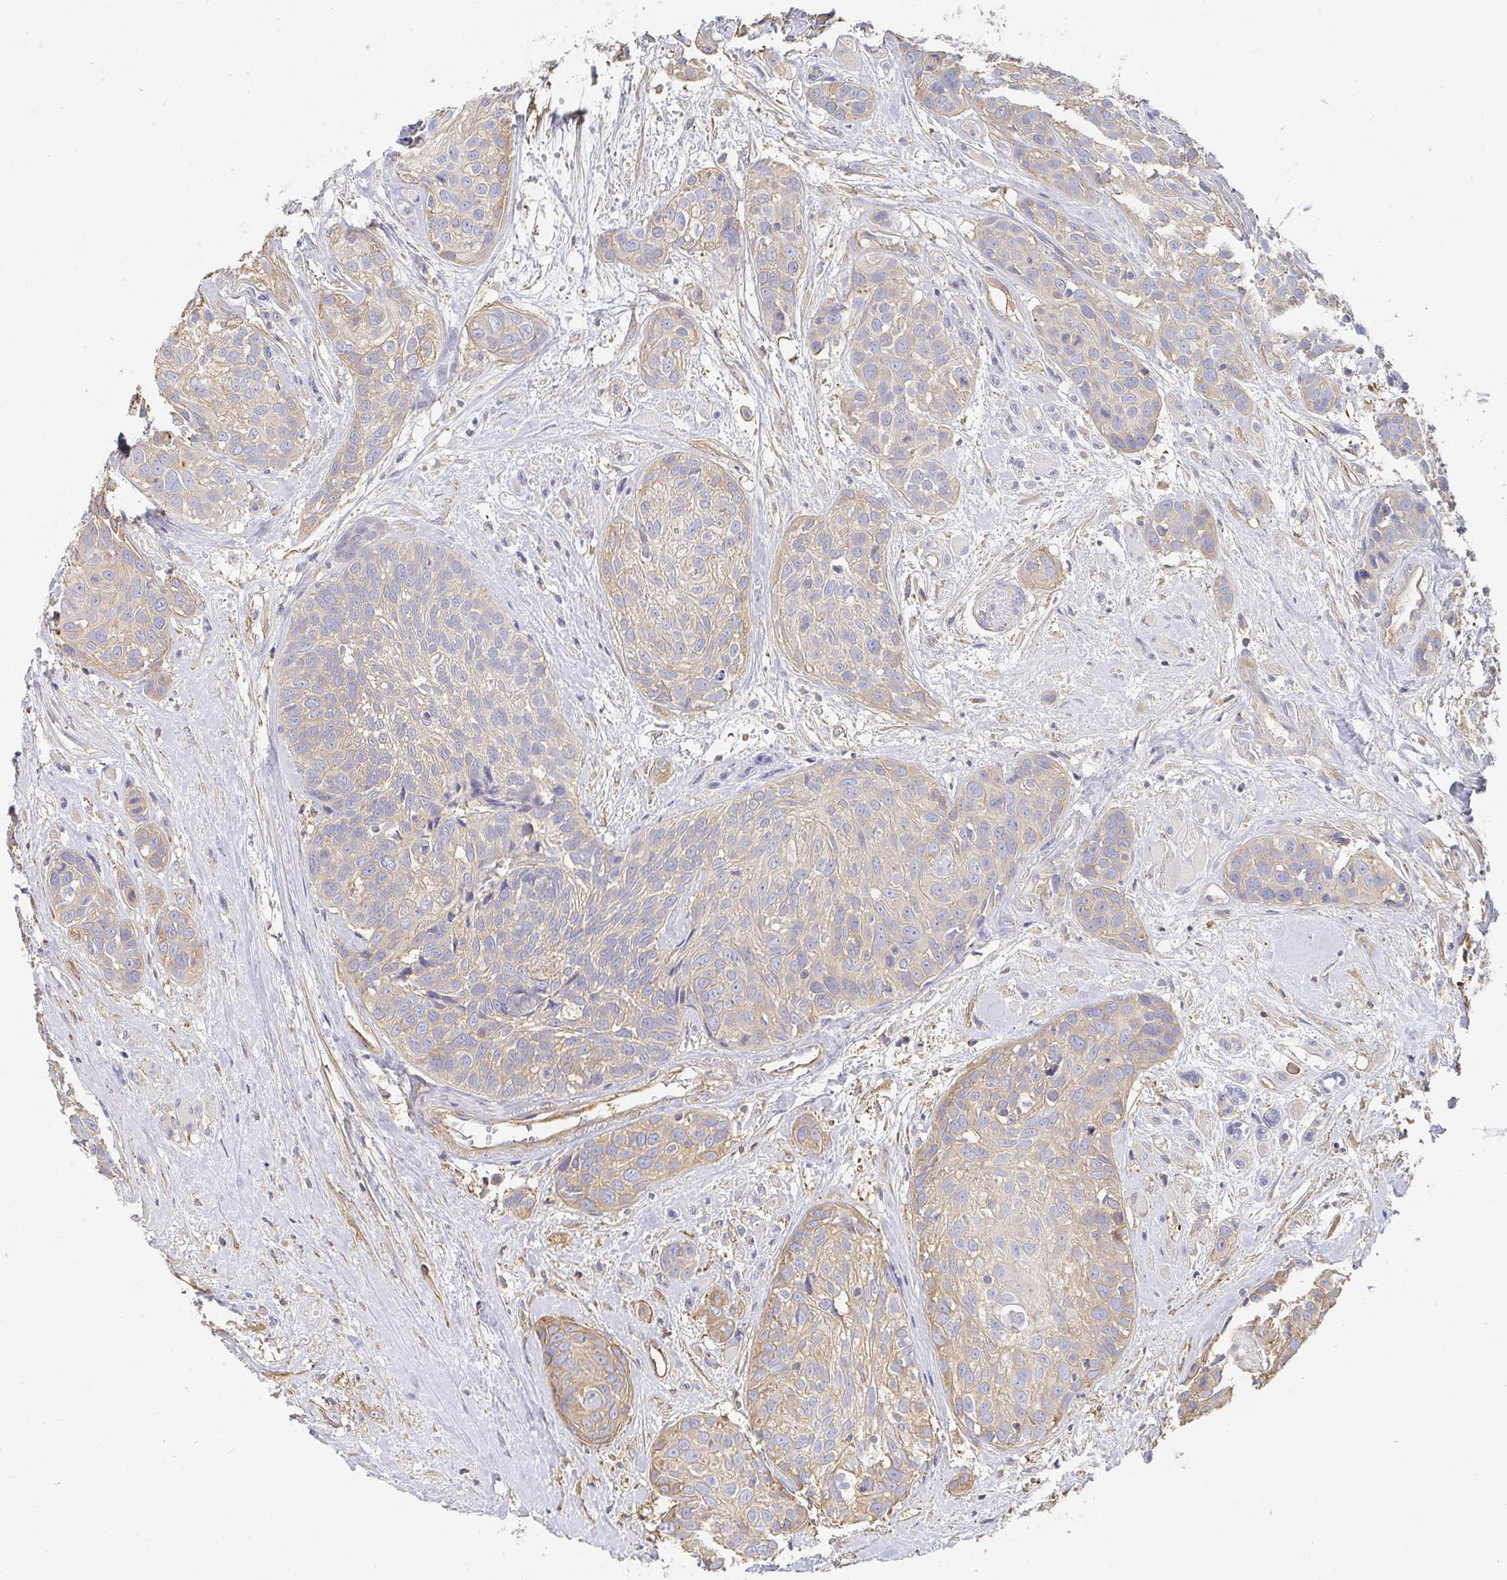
{"staining": {"intensity": "moderate", "quantity": "25%-75%", "location": "cytoplasmic/membranous"}, "tissue": "head and neck cancer", "cell_type": "Tumor cells", "image_type": "cancer", "snomed": [{"axis": "morphology", "description": "Squamous cell carcinoma, NOS"}, {"axis": "topography", "description": "Head-Neck"}], "caption": "High-power microscopy captured an immunohistochemistry micrograph of head and neck cancer (squamous cell carcinoma), revealing moderate cytoplasmic/membranous positivity in about 25%-75% of tumor cells.", "gene": "TSPAN19", "patient": {"sex": "female", "age": 50}}